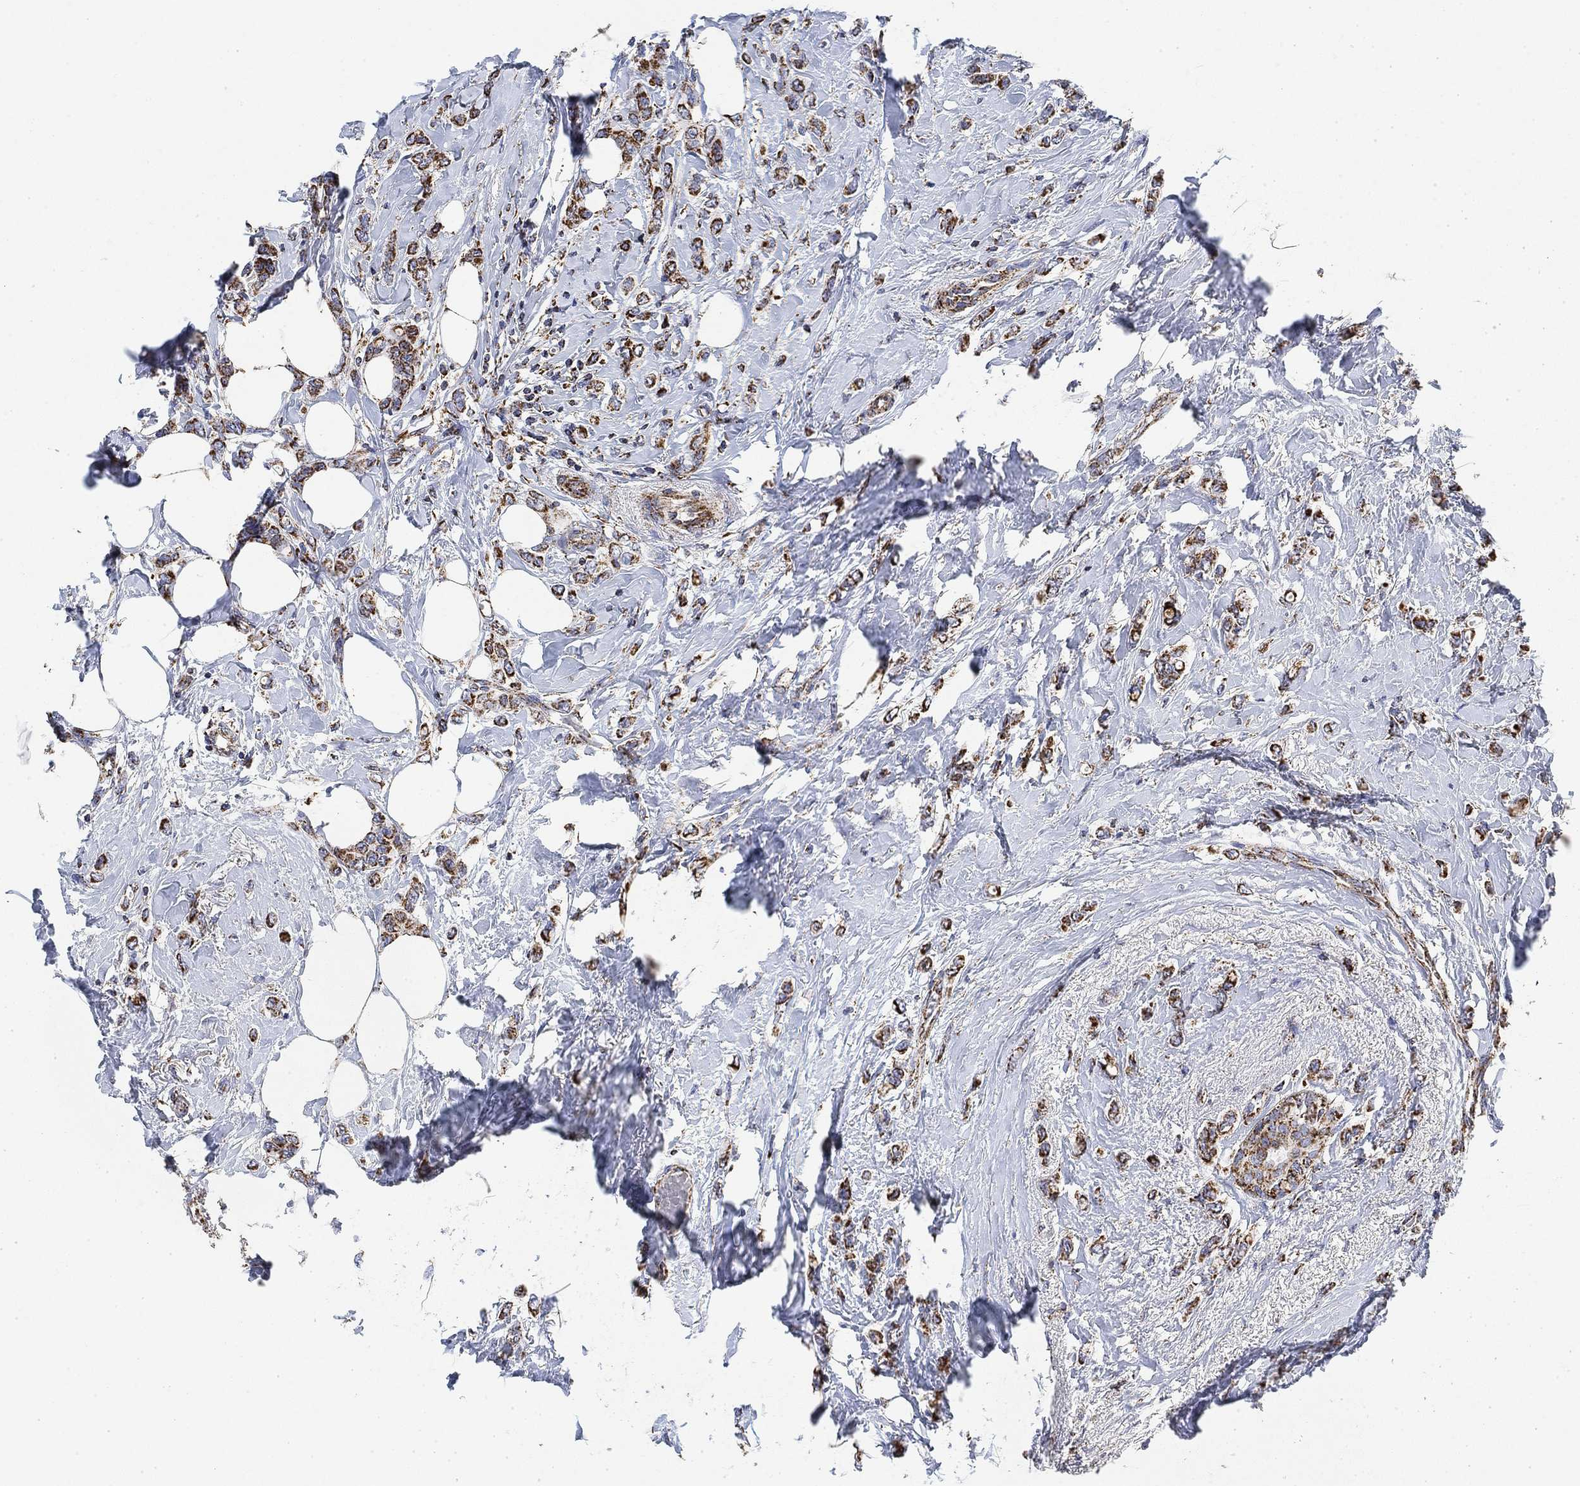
{"staining": {"intensity": "strong", "quantity": "25%-75%", "location": "cytoplasmic/membranous"}, "tissue": "breast cancer", "cell_type": "Tumor cells", "image_type": "cancer", "snomed": [{"axis": "morphology", "description": "Lobular carcinoma"}, {"axis": "topography", "description": "Breast"}], "caption": "An immunohistochemistry histopathology image of neoplastic tissue is shown. Protein staining in brown highlights strong cytoplasmic/membranous positivity in breast cancer (lobular carcinoma) within tumor cells.", "gene": "NDUFS3", "patient": {"sex": "female", "age": 66}}